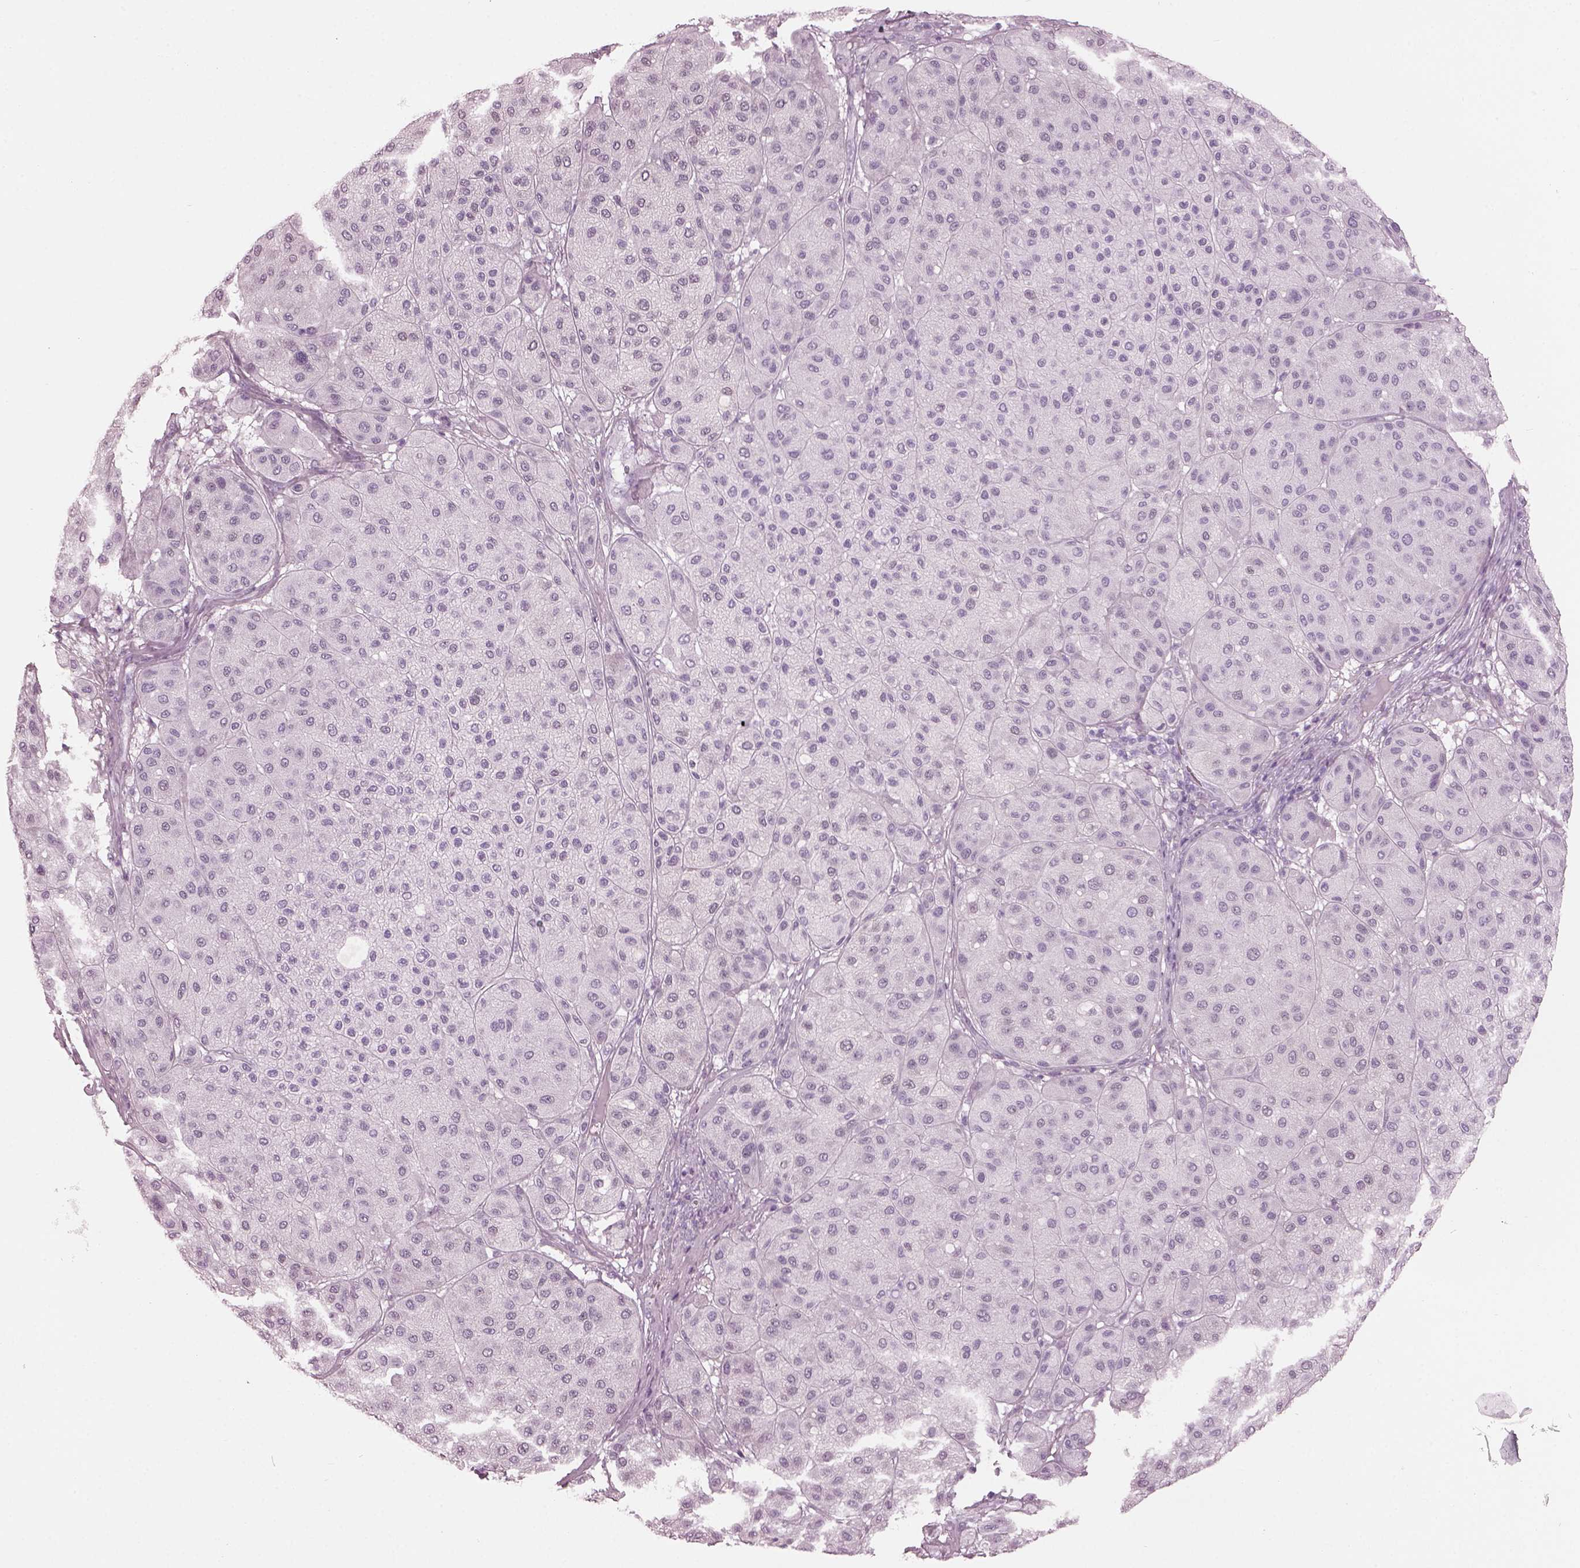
{"staining": {"intensity": "negative", "quantity": "none", "location": "none"}, "tissue": "melanoma", "cell_type": "Tumor cells", "image_type": "cancer", "snomed": [{"axis": "morphology", "description": "Malignant melanoma, Metastatic site"}, {"axis": "topography", "description": "Smooth muscle"}], "caption": "Melanoma was stained to show a protein in brown. There is no significant expression in tumor cells.", "gene": "HYDIN", "patient": {"sex": "male", "age": 41}}